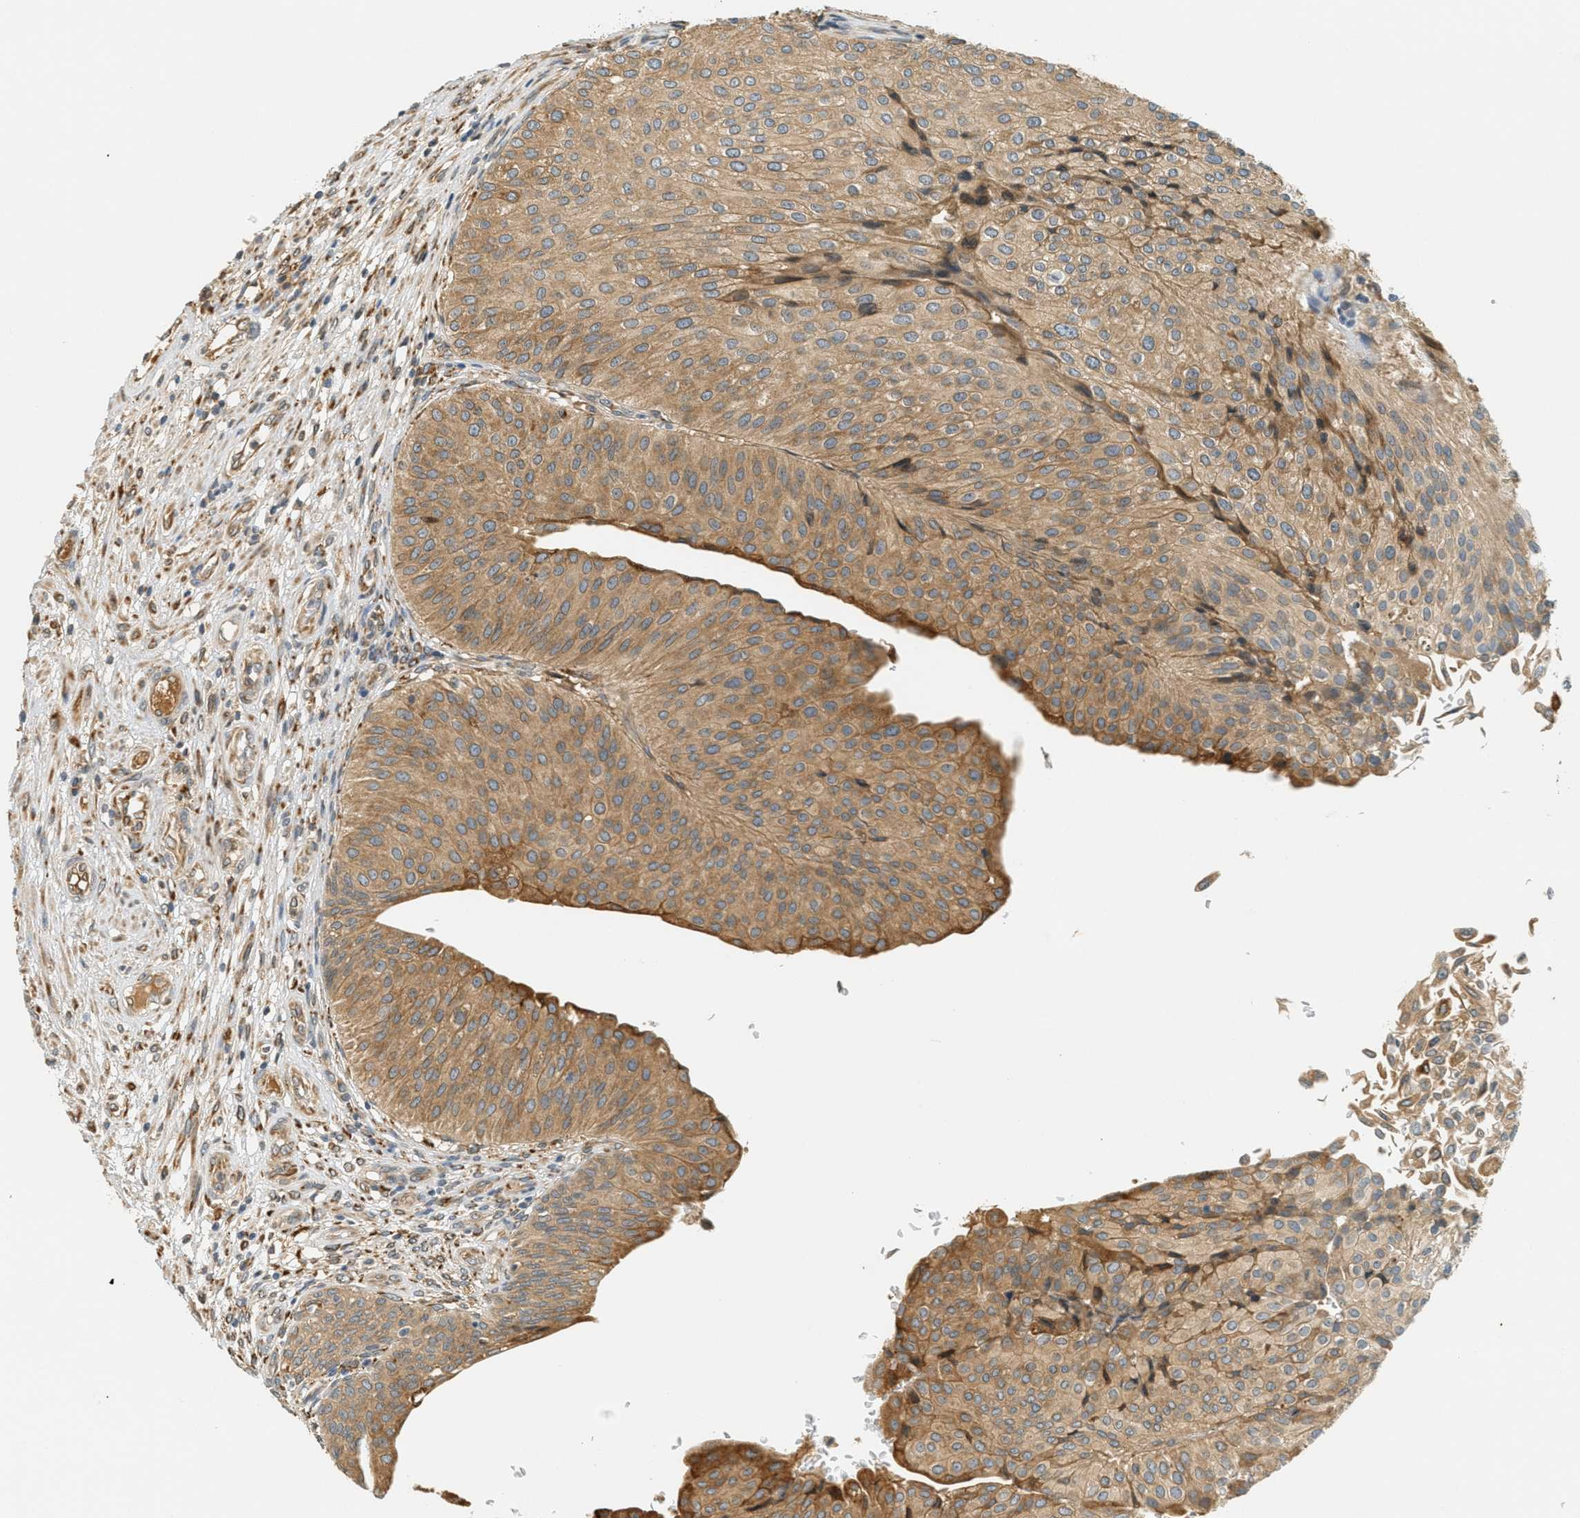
{"staining": {"intensity": "moderate", "quantity": ">75%", "location": "cytoplasmic/membranous"}, "tissue": "urothelial cancer", "cell_type": "Tumor cells", "image_type": "cancer", "snomed": [{"axis": "morphology", "description": "Urothelial carcinoma, Low grade"}, {"axis": "topography", "description": "Urinary bladder"}], "caption": "This image reveals urothelial cancer stained with IHC to label a protein in brown. The cytoplasmic/membranous of tumor cells show moderate positivity for the protein. Nuclei are counter-stained blue.", "gene": "PDK1", "patient": {"sex": "male", "age": 67}}